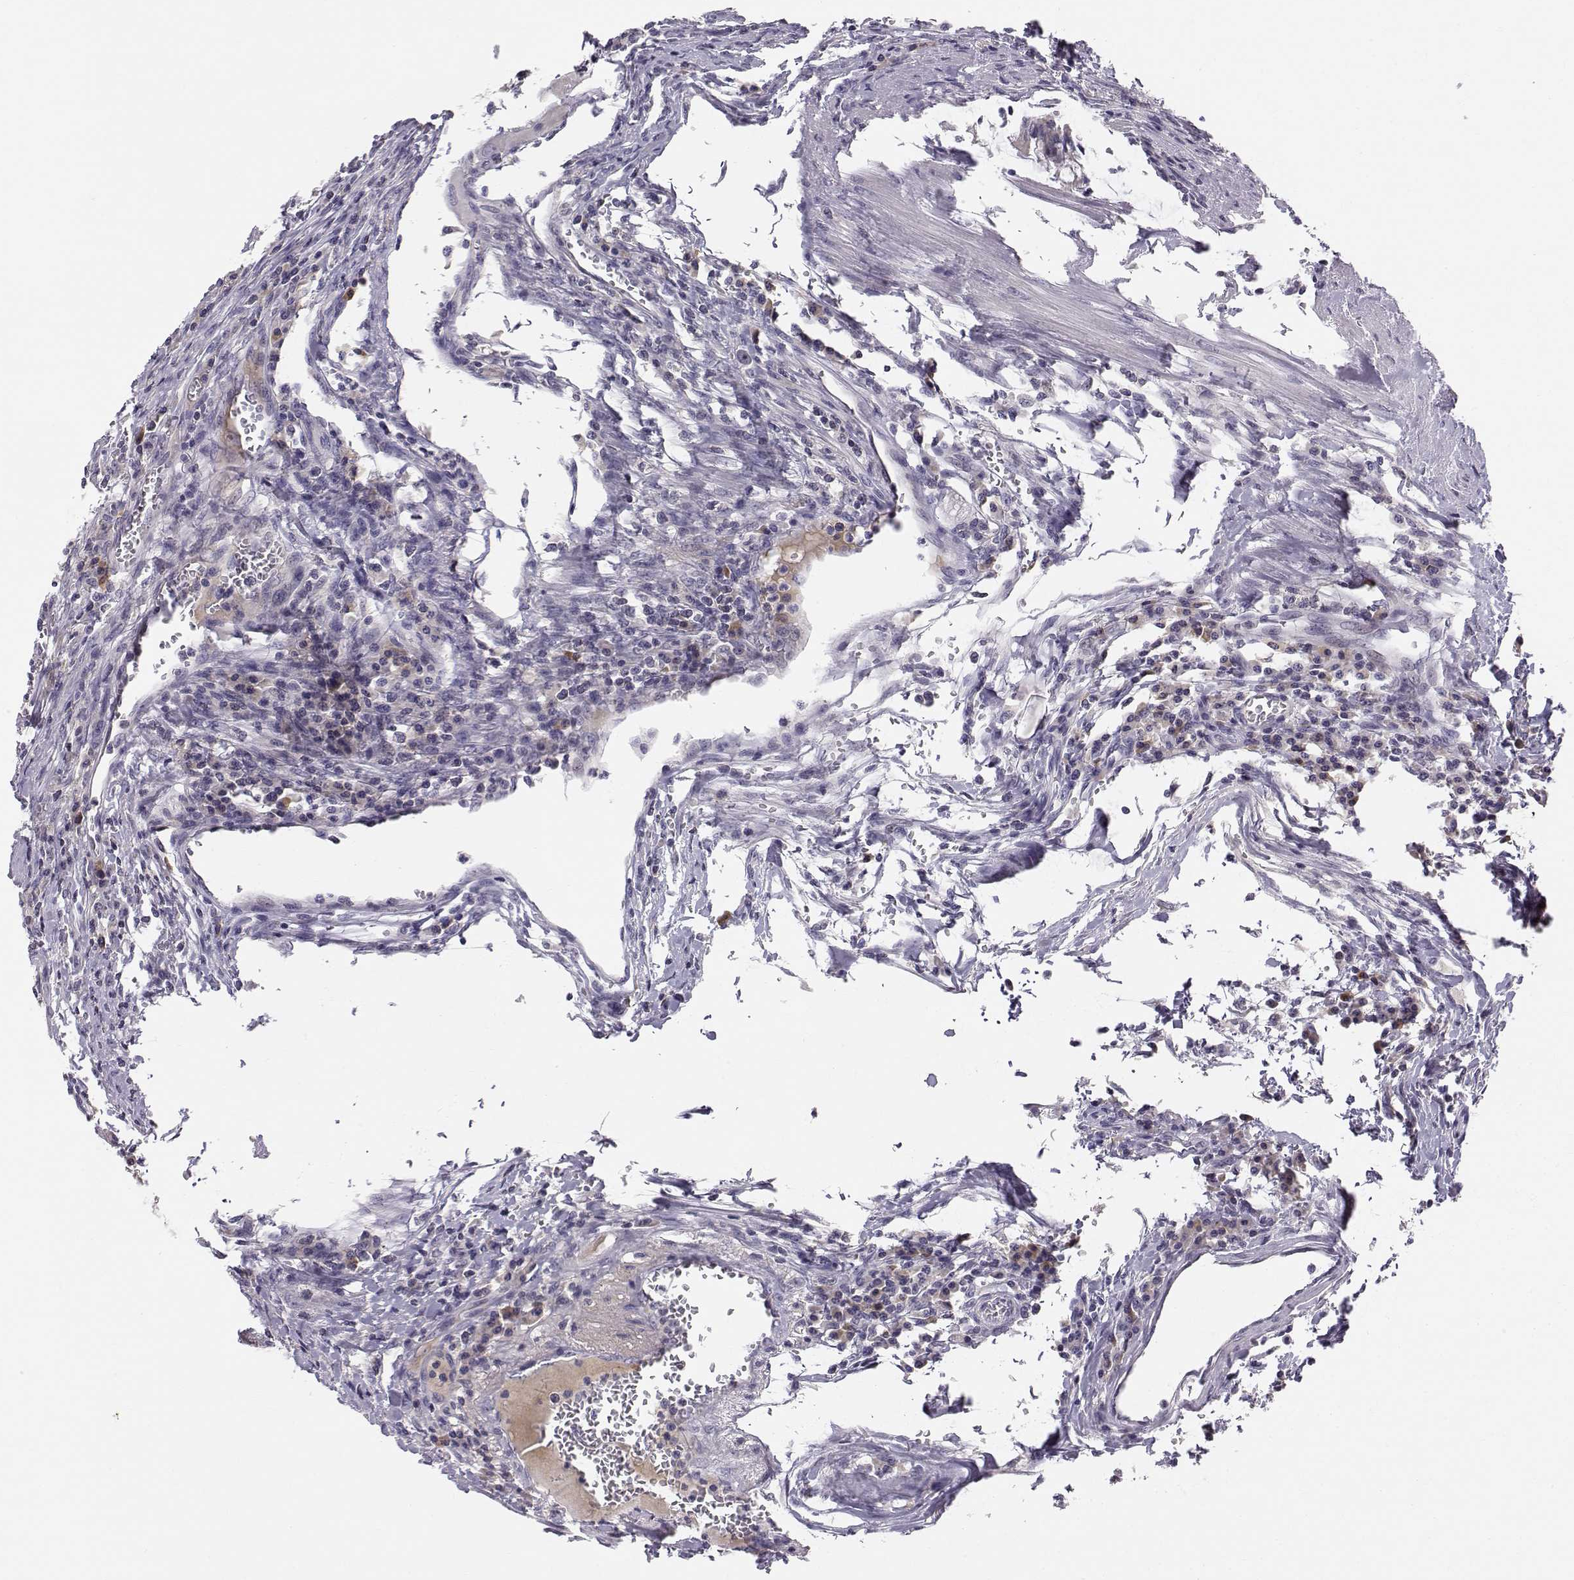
{"staining": {"intensity": "negative", "quantity": "none", "location": "none"}, "tissue": "colorectal cancer", "cell_type": "Tumor cells", "image_type": "cancer", "snomed": [{"axis": "morphology", "description": "Adenocarcinoma, NOS"}, {"axis": "topography", "description": "Colon"}], "caption": "This photomicrograph is of colorectal cancer stained with immunohistochemistry to label a protein in brown with the nuclei are counter-stained blue. There is no positivity in tumor cells.", "gene": "ACSL6", "patient": {"sex": "female", "age": 70}}